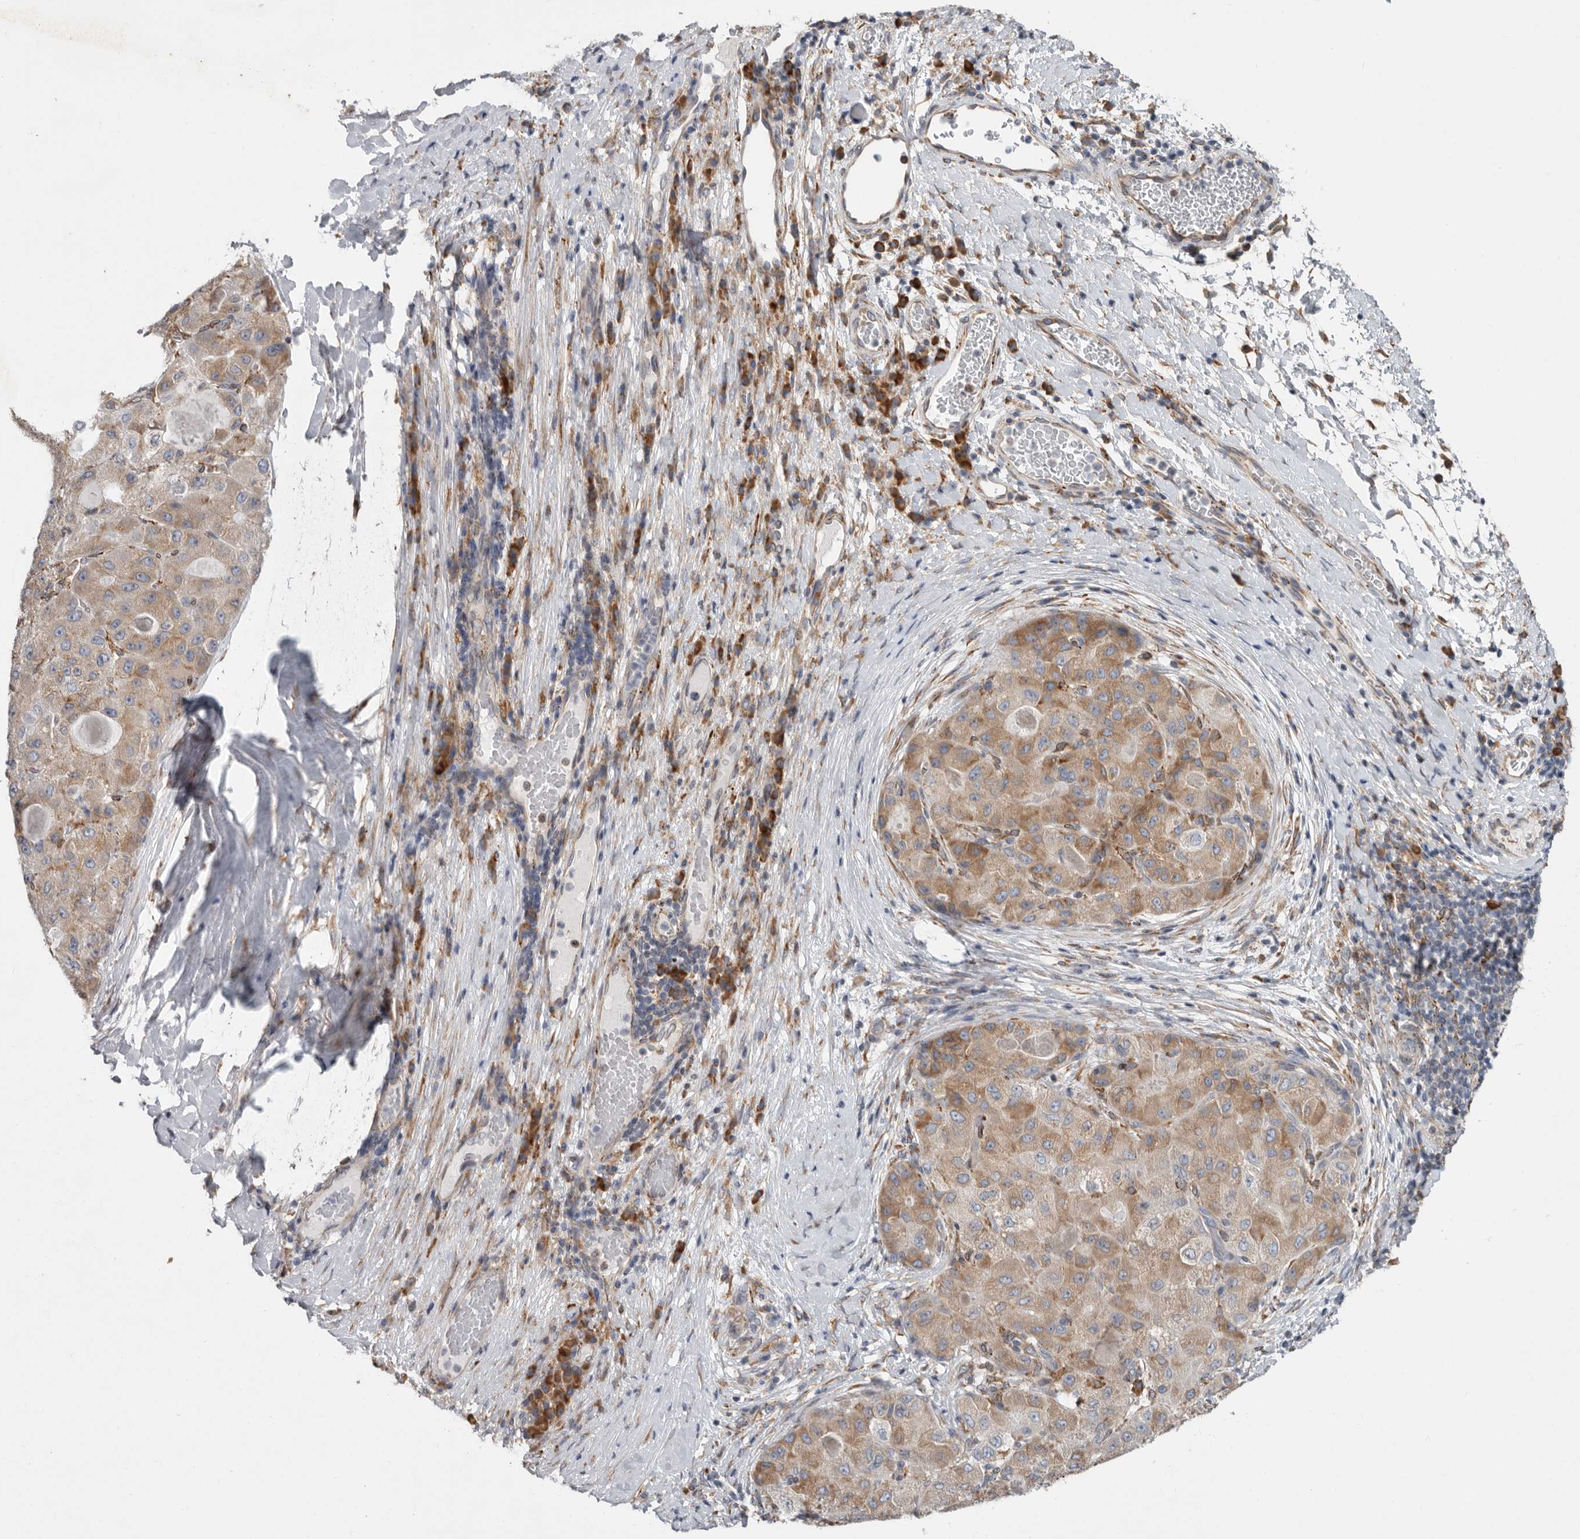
{"staining": {"intensity": "moderate", "quantity": "<25%", "location": "cytoplasmic/membranous"}, "tissue": "liver cancer", "cell_type": "Tumor cells", "image_type": "cancer", "snomed": [{"axis": "morphology", "description": "Carcinoma, Hepatocellular, NOS"}, {"axis": "topography", "description": "Liver"}], "caption": "Approximately <25% of tumor cells in liver cancer (hepatocellular carcinoma) demonstrate moderate cytoplasmic/membranous protein expression as visualized by brown immunohistochemical staining.", "gene": "GANAB", "patient": {"sex": "male", "age": 80}}